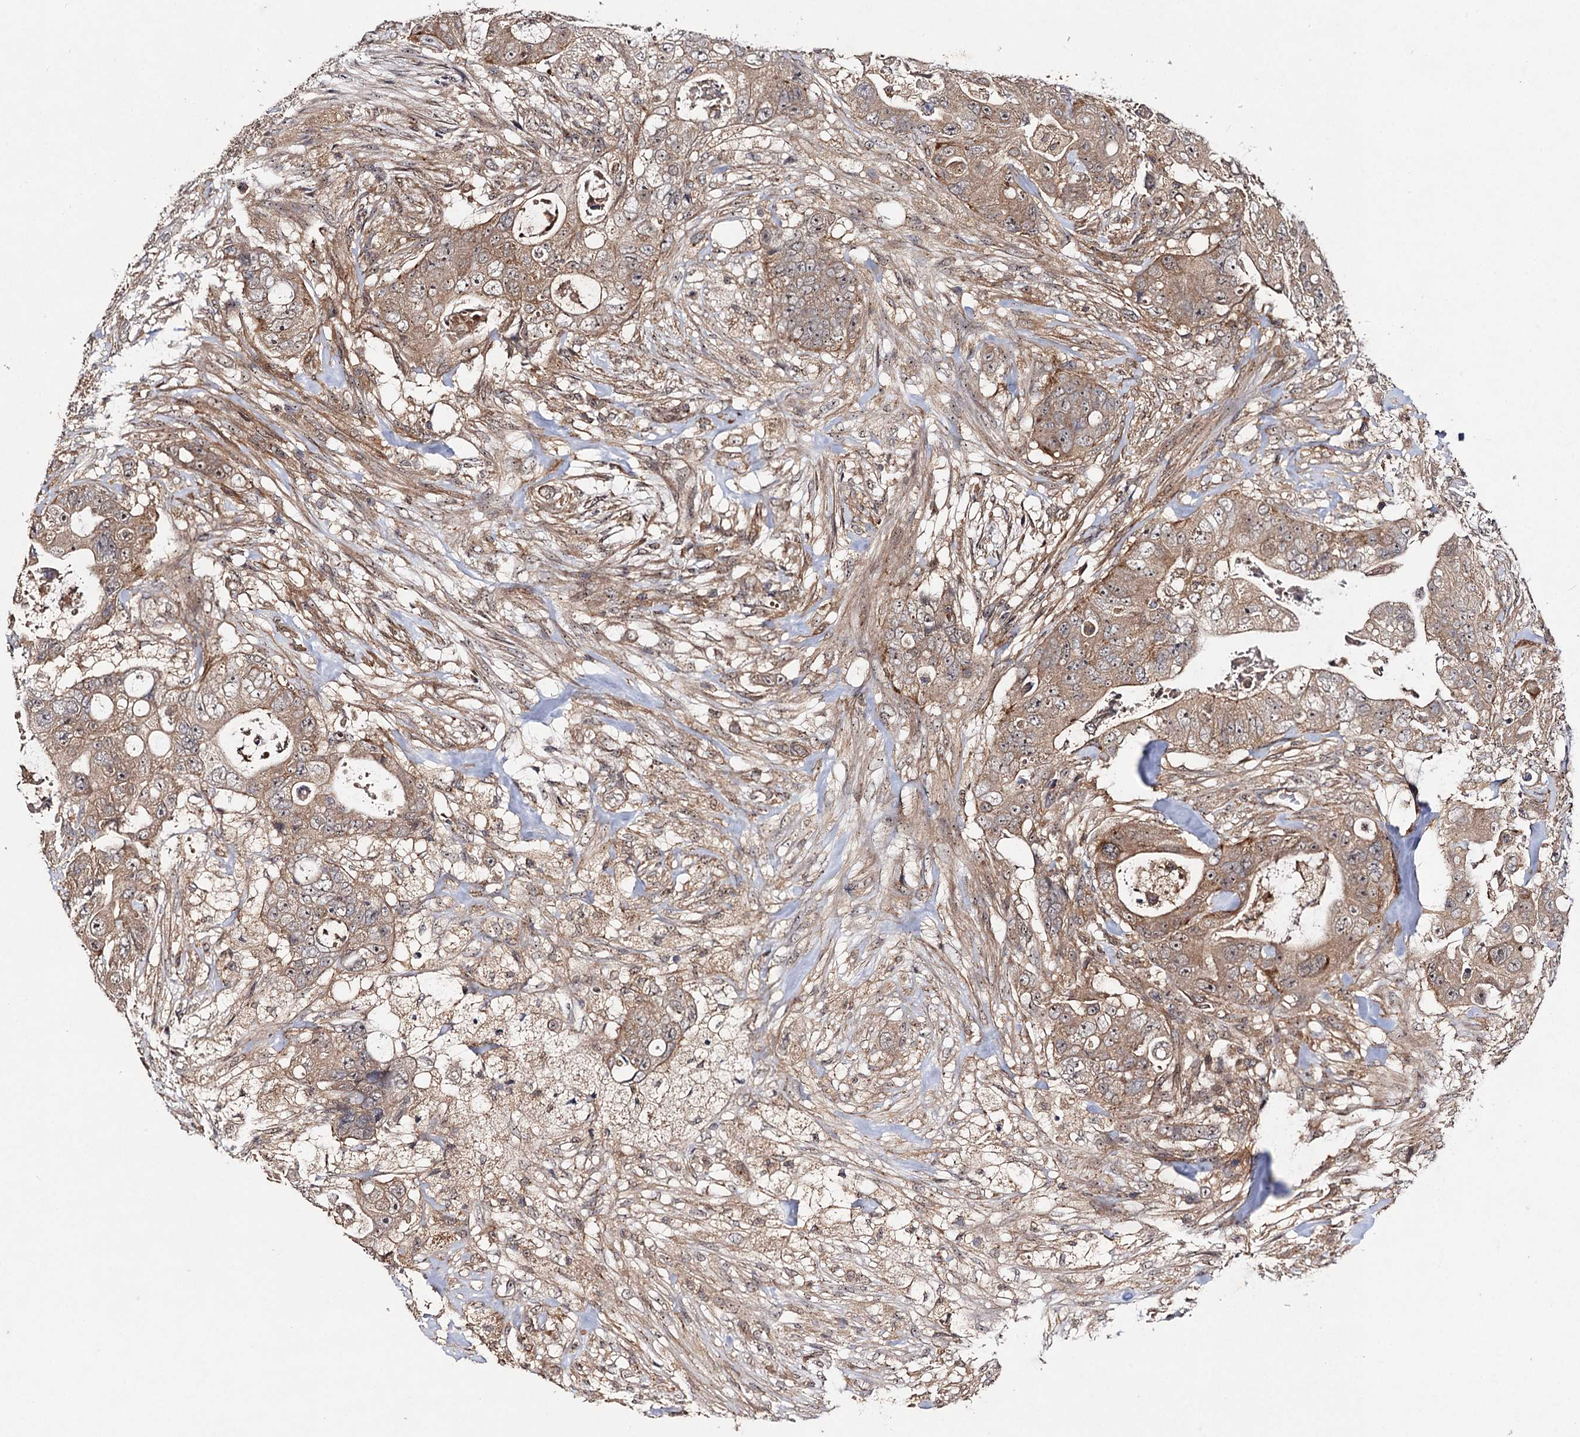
{"staining": {"intensity": "moderate", "quantity": ">75%", "location": "cytoplasmic/membranous"}, "tissue": "colorectal cancer", "cell_type": "Tumor cells", "image_type": "cancer", "snomed": [{"axis": "morphology", "description": "Adenocarcinoma, NOS"}, {"axis": "topography", "description": "Colon"}], "caption": "IHC image of human colorectal cancer (adenocarcinoma) stained for a protein (brown), which shows medium levels of moderate cytoplasmic/membranous staining in approximately >75% of tumor cells.", "gene": "KXD1", "patient": {"sex": "female", "age": 46}}